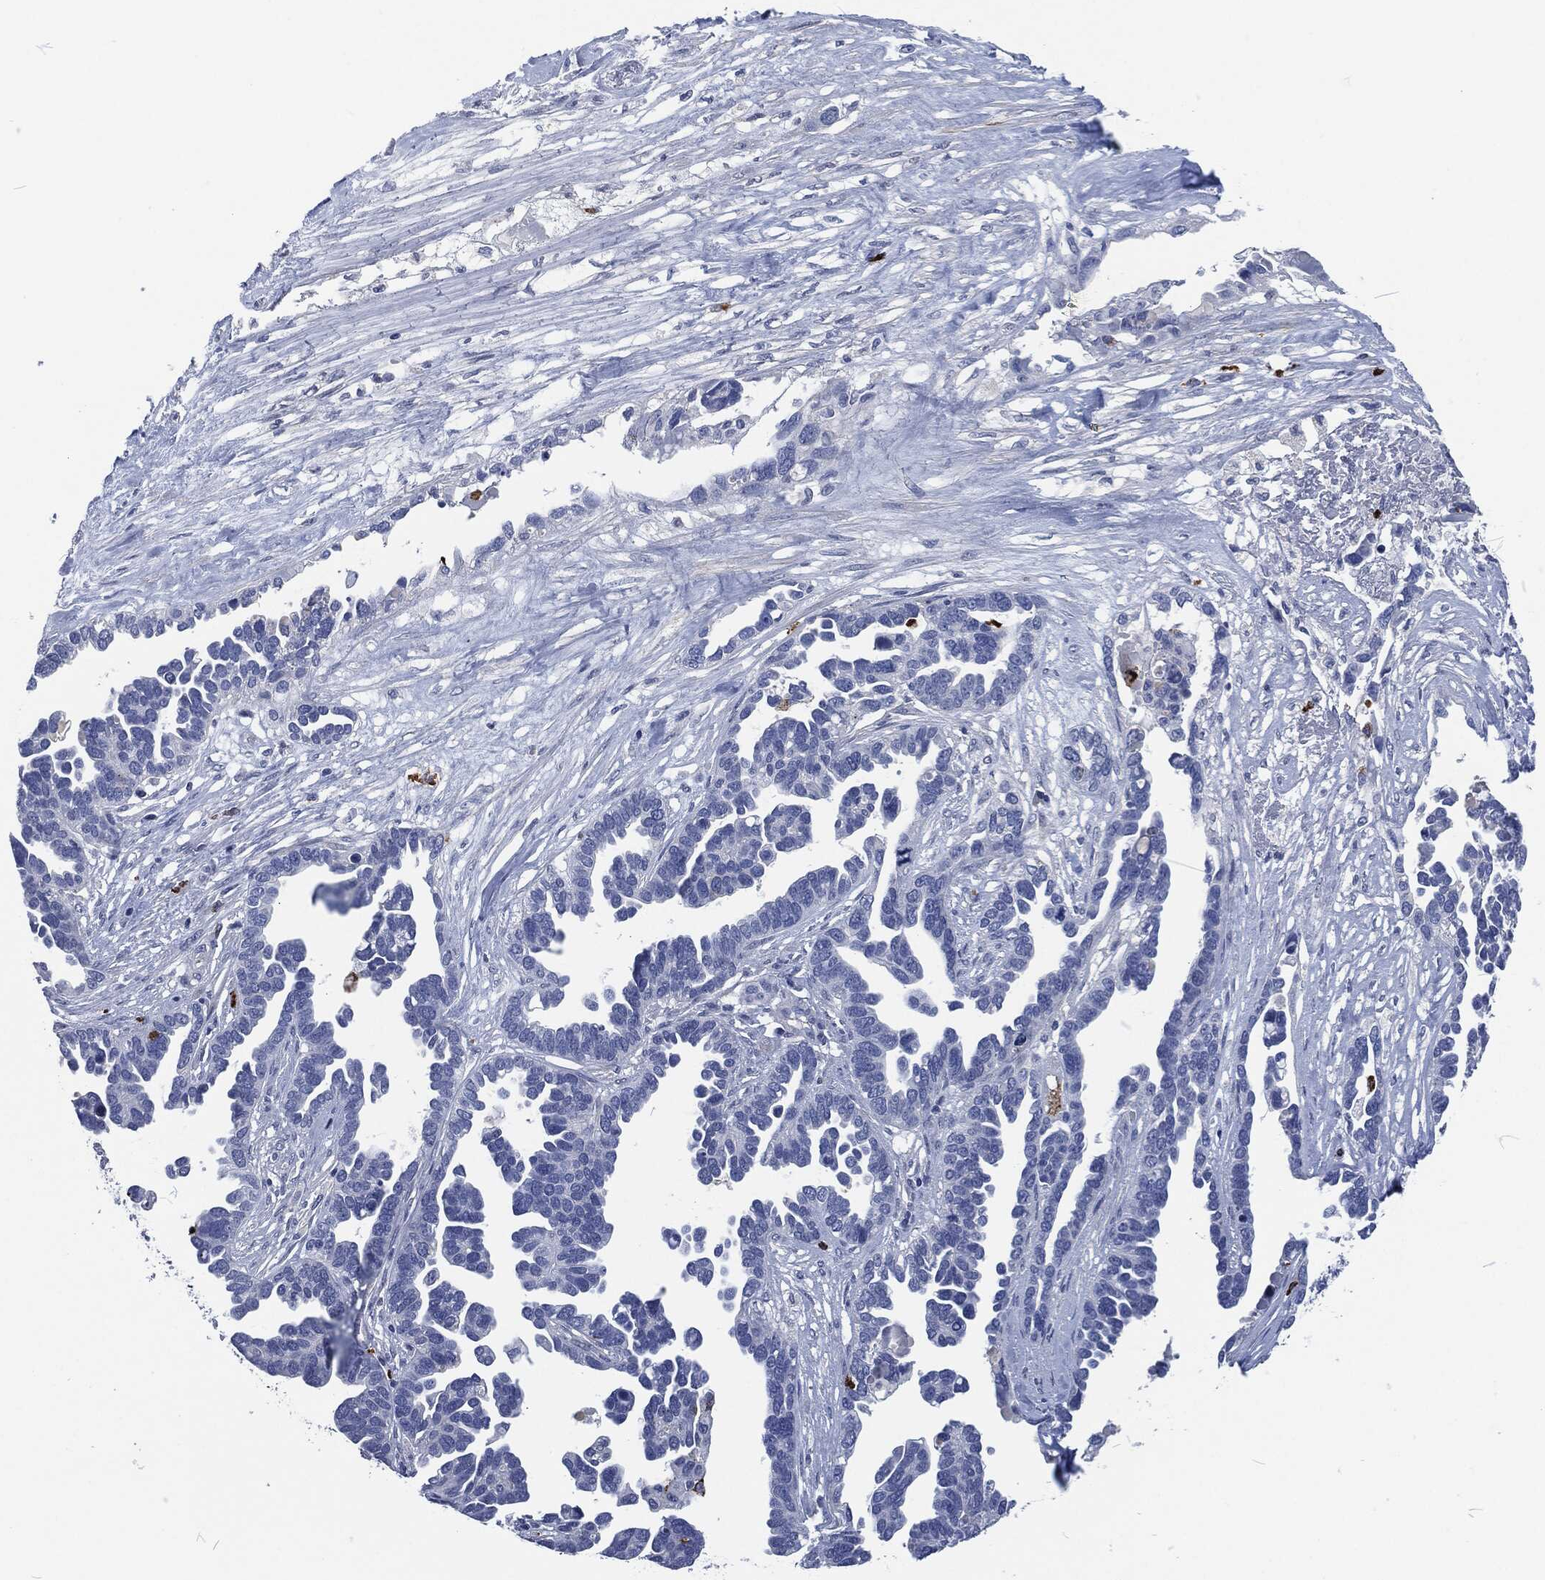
{"staining": {"intensity": "negative", "quantity": "none", "location": "none"}, "tissue": "ovarian cancer", "cell_type": "Tumor cells", "image_type": "cancer", "snomed": [{"axis": "morphology", "description": "Cystadenocarcinoma, serous, NOS"}, {"axis": "topography", "description": "Ovary"}], "caption": "Immunohistochemistry (IHC) micrograph of human ovarian cancer (serous cystadenocarcinoma) stained for a protein (brown), which displays no expression in tumor cells.", "gene": "MPO", "patient": {"sex": "female", "age": 54}}